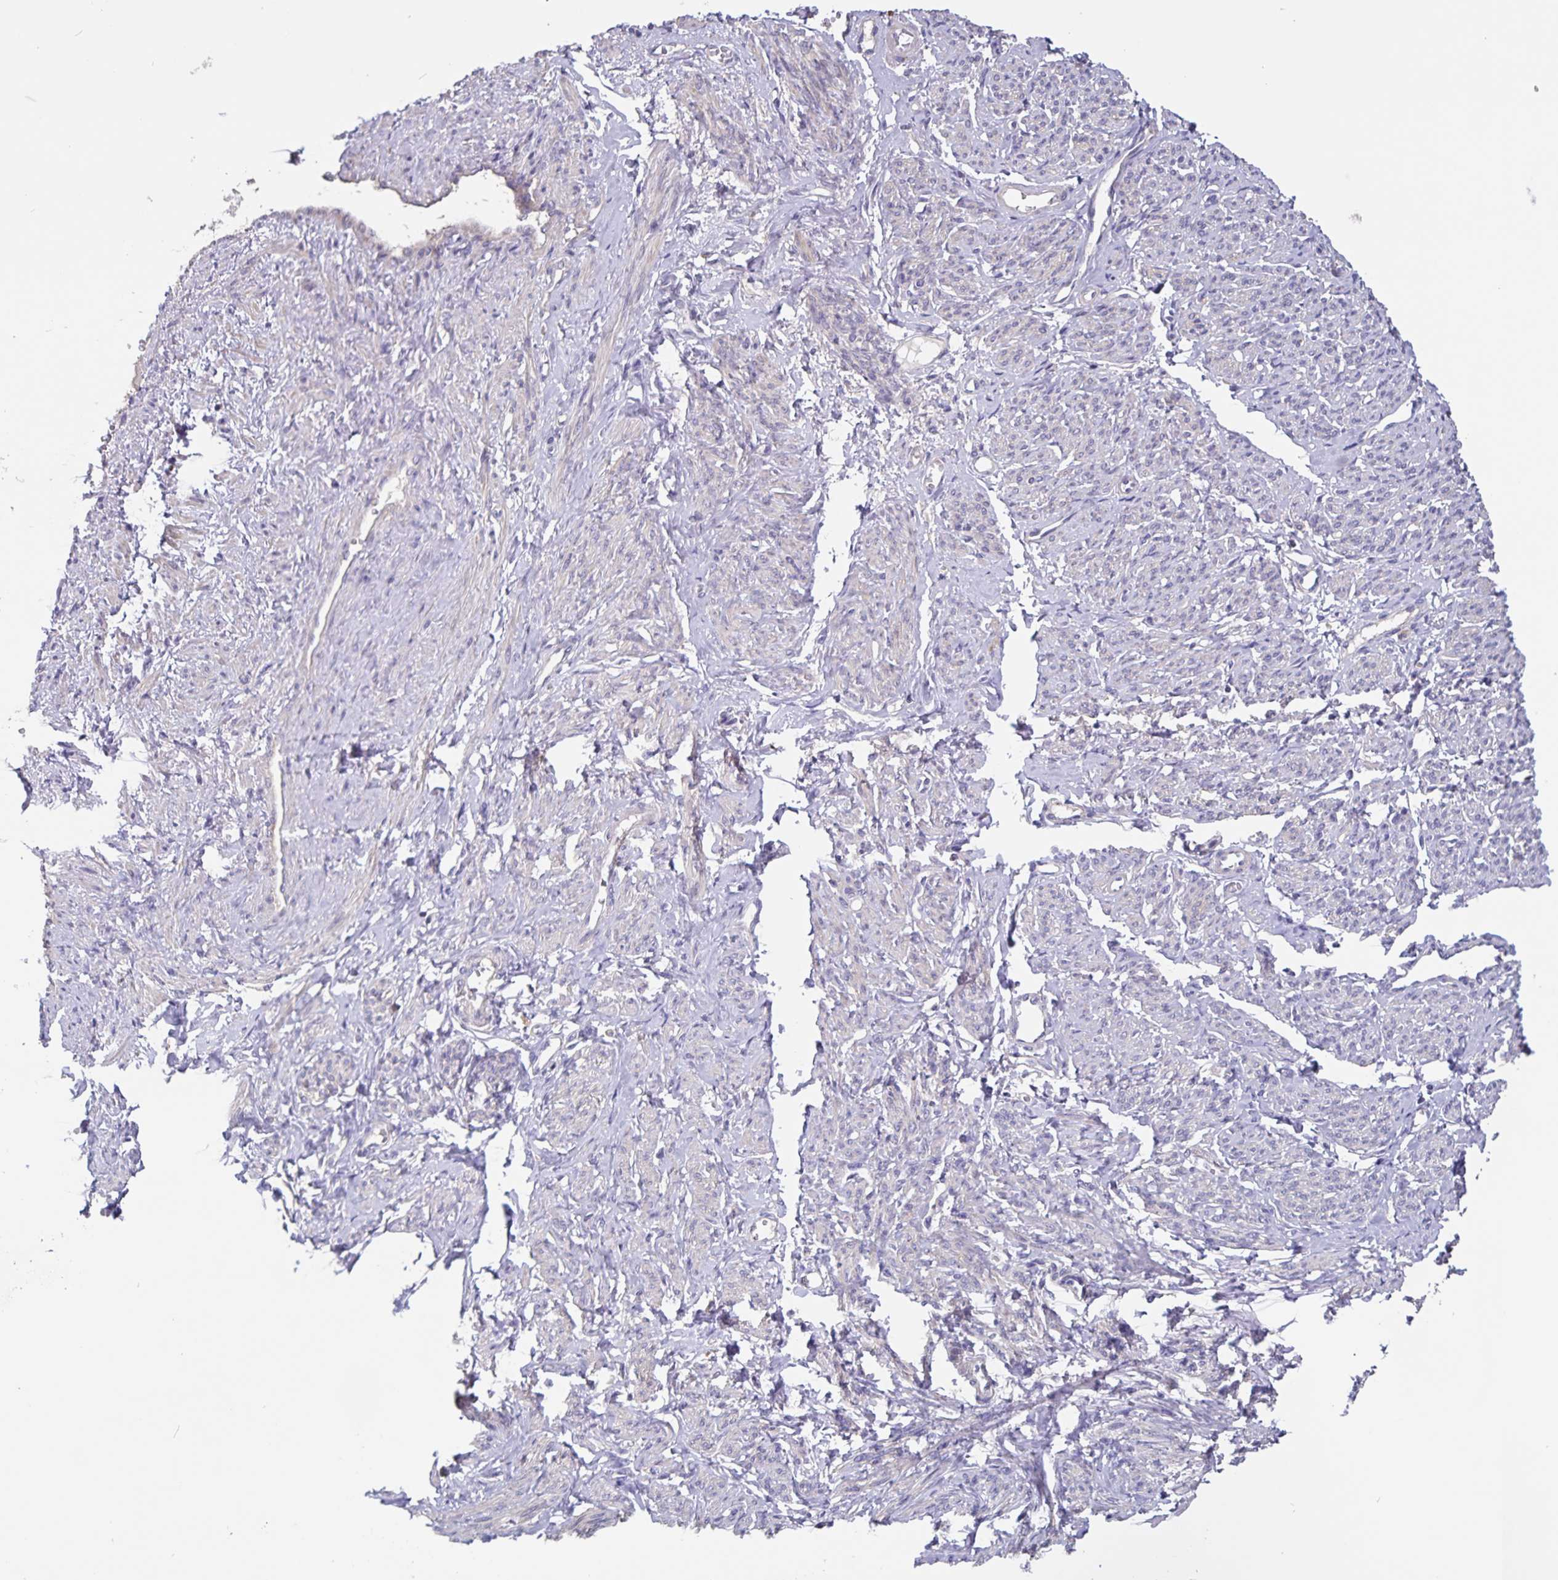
{"staining": {"intensity": "weak", "quantity": "<25%", "location": "cytoplasmic/membranous"}, "tissue": "smooth muscle", "cell_type": "Smooth muscle cells", "image_type": "normal", "snomed": [{"axis": "morphology", "description": "Normal tissue, NOS"}, {"axis": "topography", "description": "Smooth muscle"}], "caption": "The photomicrograph reveals no staining of smooth muscle cells in unremarkable smooth muscle. (DAB immunohistochemistry (IHC) visualized using brightfield microscopy, high magnification).", "gene": "FBXL16", "patient": {"sex": "female", "age": 65}}